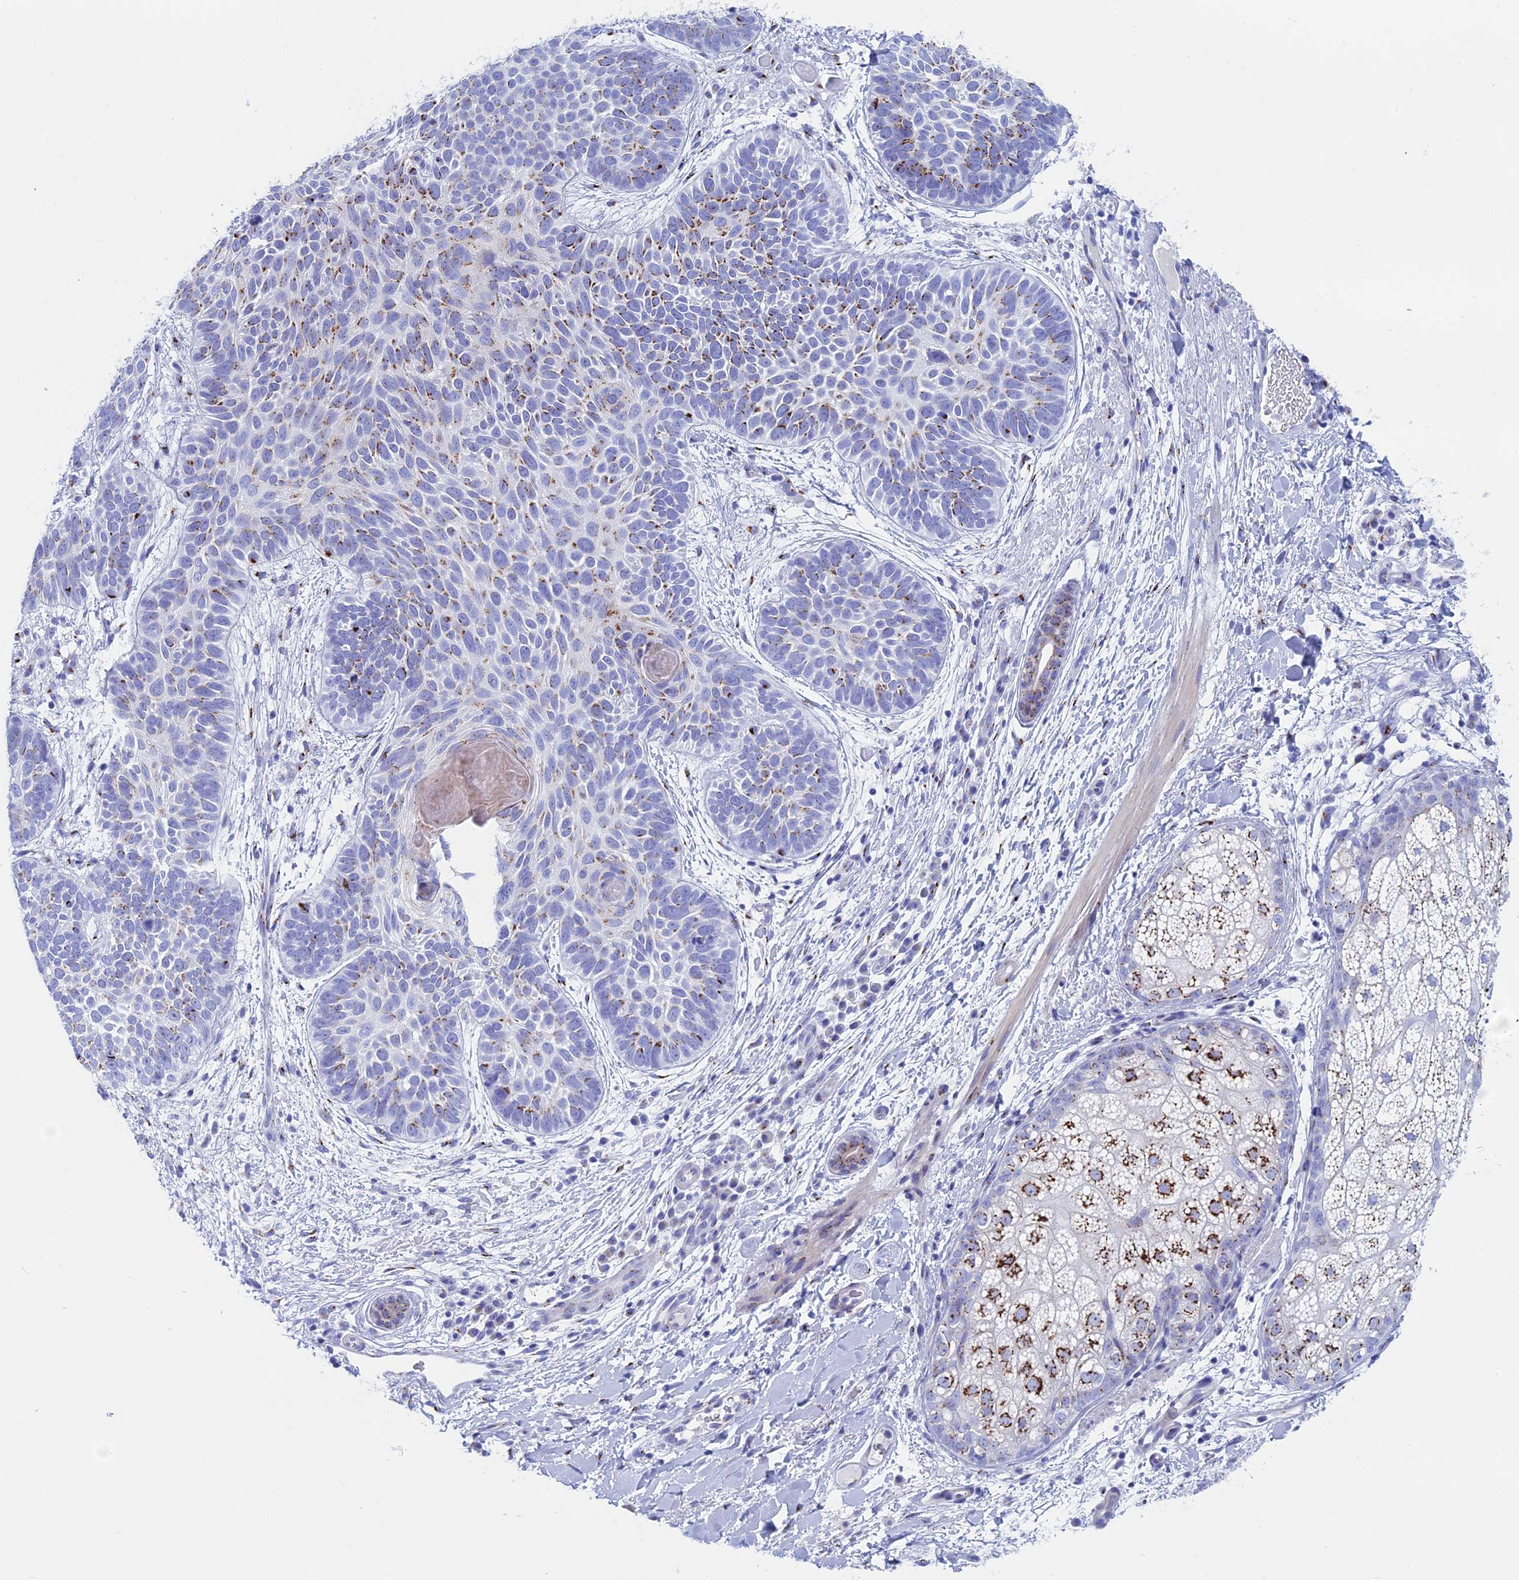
{"staining": {"intensity": "moderate", "quantity": "25%-75%", "location": "cytoplasmic/membranous"}, "tissue": "skin cancer", "cell_type": "Tumor cells", "image_type": "cancer", "snomed": [{"axis": "morphology", "description": "Basal cell carcinoma"}, {"axis": "topography", "description": "Skin"}], "caption": "Tumor cells demonstrate moderate cytoplasmic/membranous expression in approximately 25%-75% of cells in skin cancer.", "gene": "ERICH4", "patient": {"sex": "male", "age": 85}}